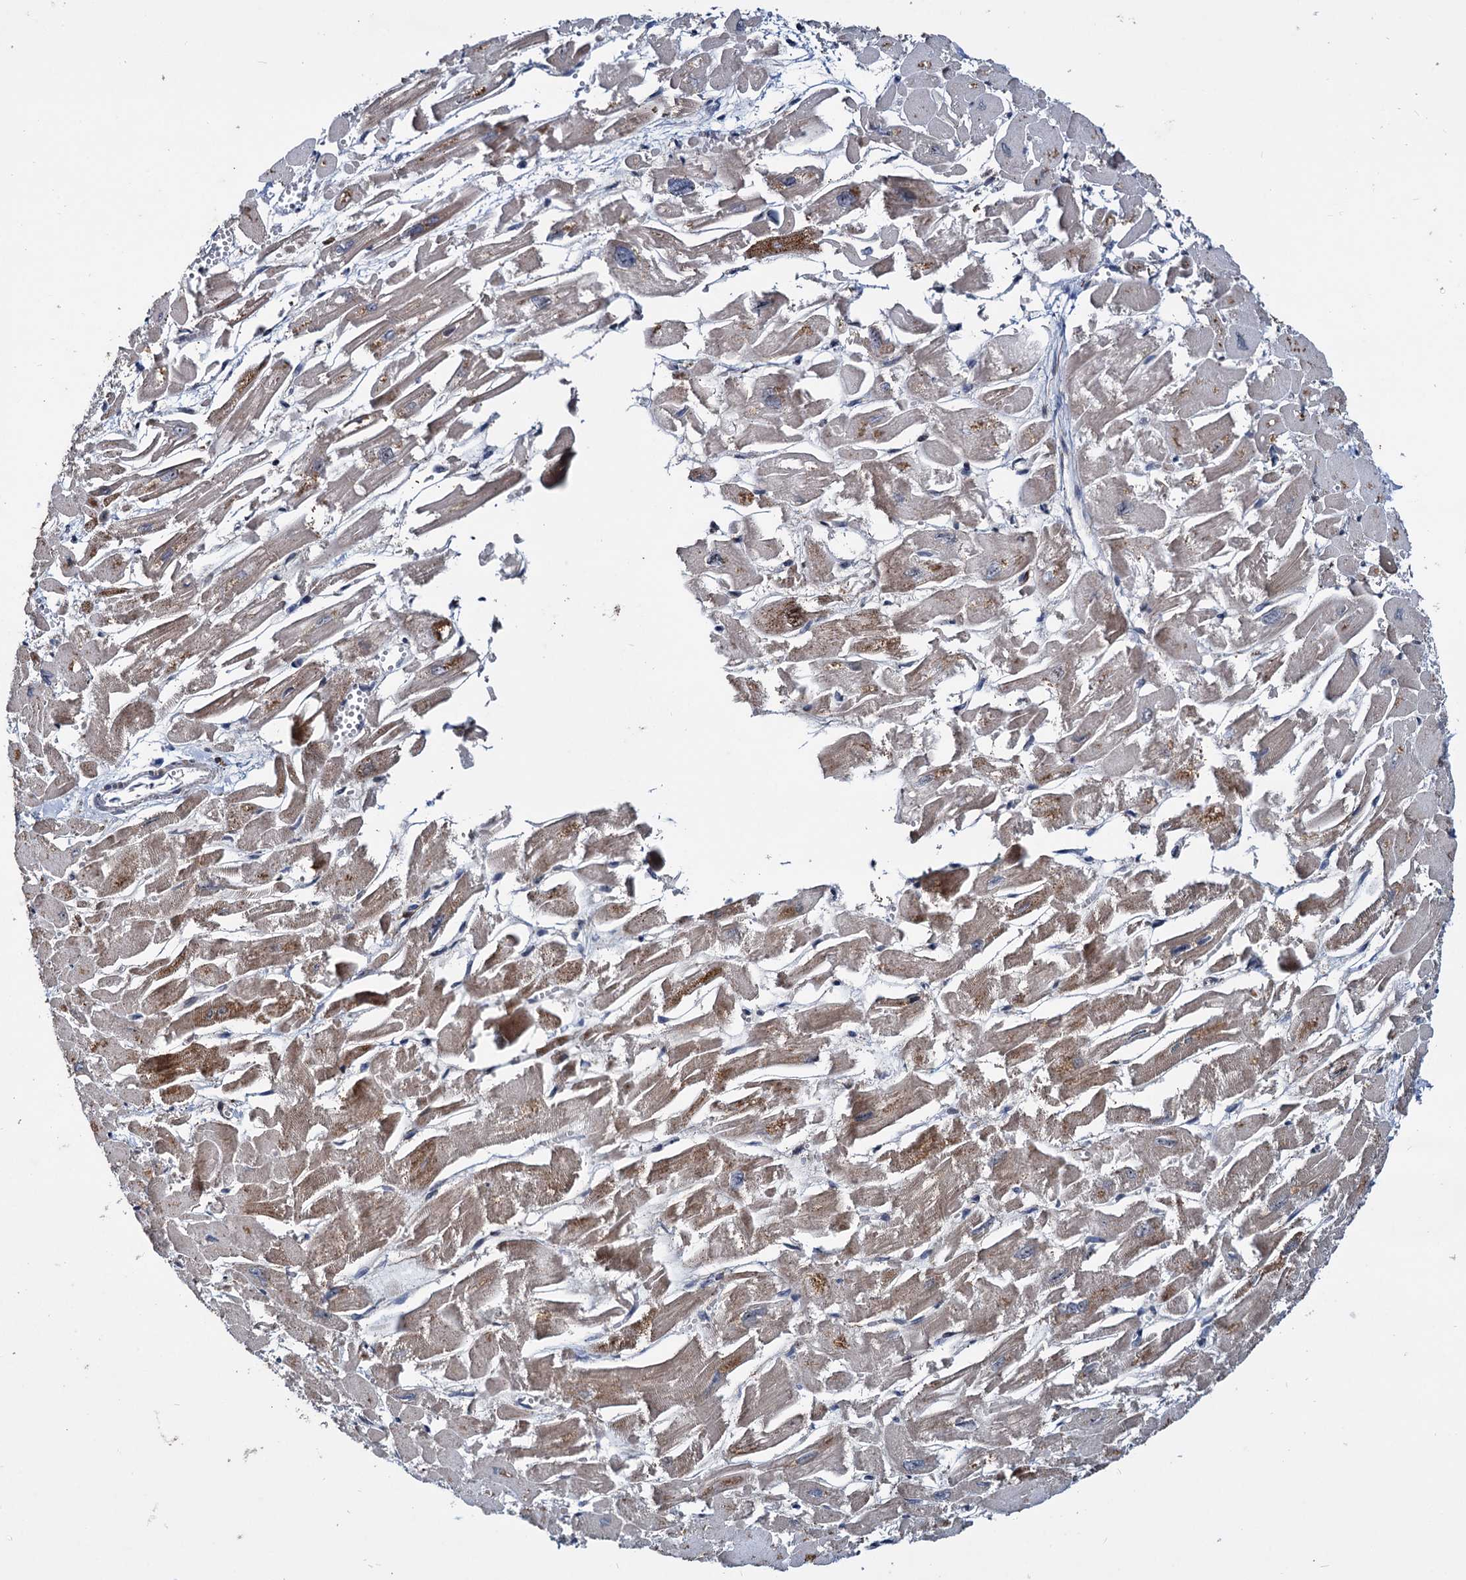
{"staining": {"intensity": "strong", "quantity": "25%-75%", "location": "cytoplasmic/membranous"}, "tissue": "heart muscle", "cell_type": "Cardiomyocytes", "image_type": "normal", "snomed": [{"axis": "morphology", "description": "Normal tissue, NOS"}, {"axis": "topography", "description": "Heart"}], "caption": "Protein expression by immunohistochemistry (IHC) exhibits strong cytoplasmic/membranous expression in approximately 25%-75% of cardiomyocytes in normal heart muscle.", "gene": "ARHGAP42", "patient": {"sex": "male", "age": 54}}